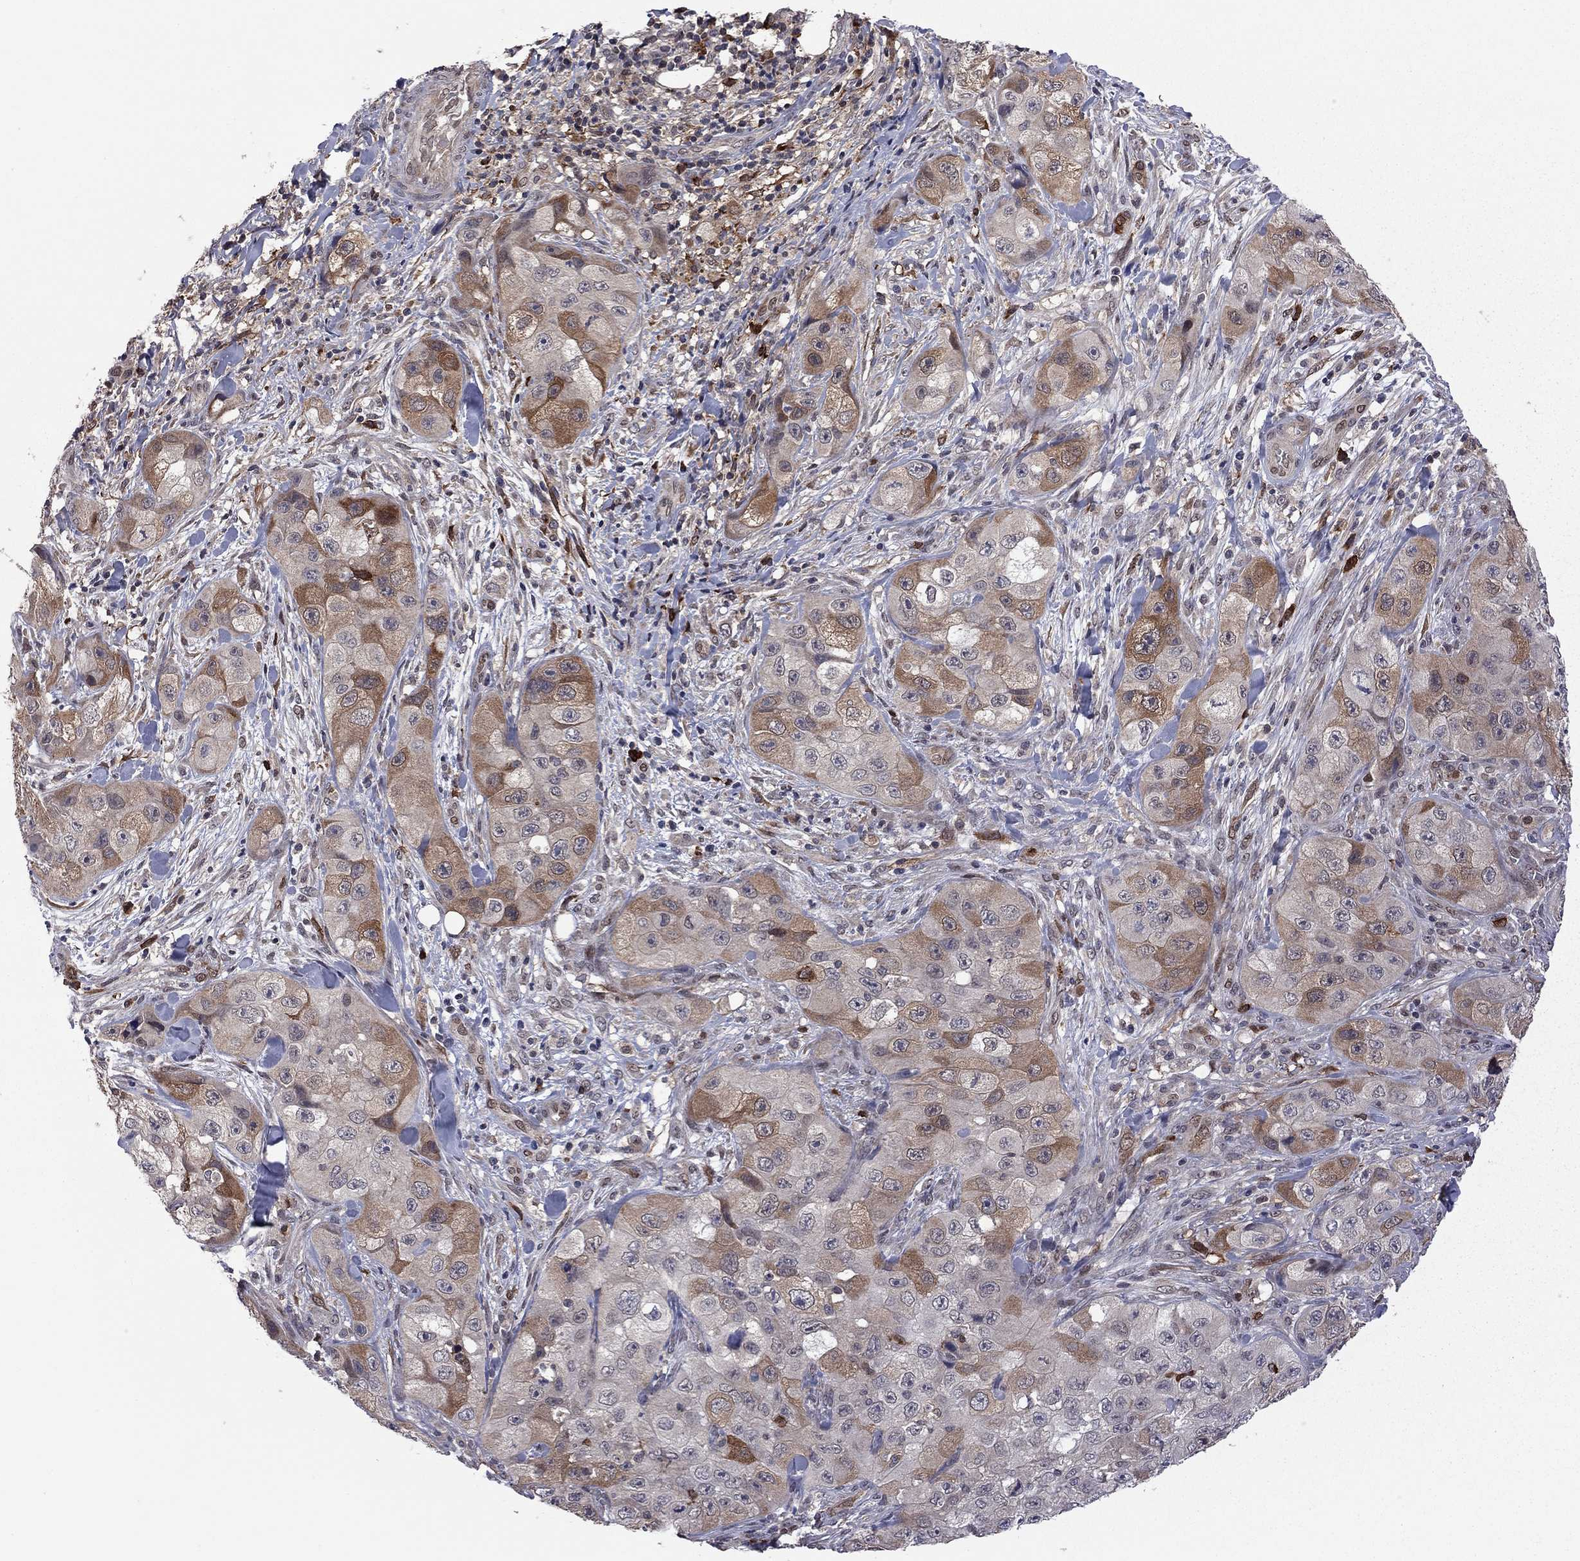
{"staining": {"intensity": "moderate", "quantity": "25%-75%", "location": "cytoplasmic/membranous"}, "tissue": "skin cancer", "cell_type": "Tumor cells", "image_type": "cancer", "snomed": [{"axis": "morphology", "description": "Squamous cell carcinoma, NOS"}, {"axis": "topography", "description": "Skin"}, {"axis": "topography", "description": "Subcutis"}], "caption": "Immunohistochemical staining of human skin squamous cell carcinoma shows moderate cytoplasmic/membranous protein staining in about 25%-75% of tumor cells. The protein is shown in brown color, while the nuclei are stained blue.", "gene": "GPAA1", "patient": {"sex": "male", "age": 73}}